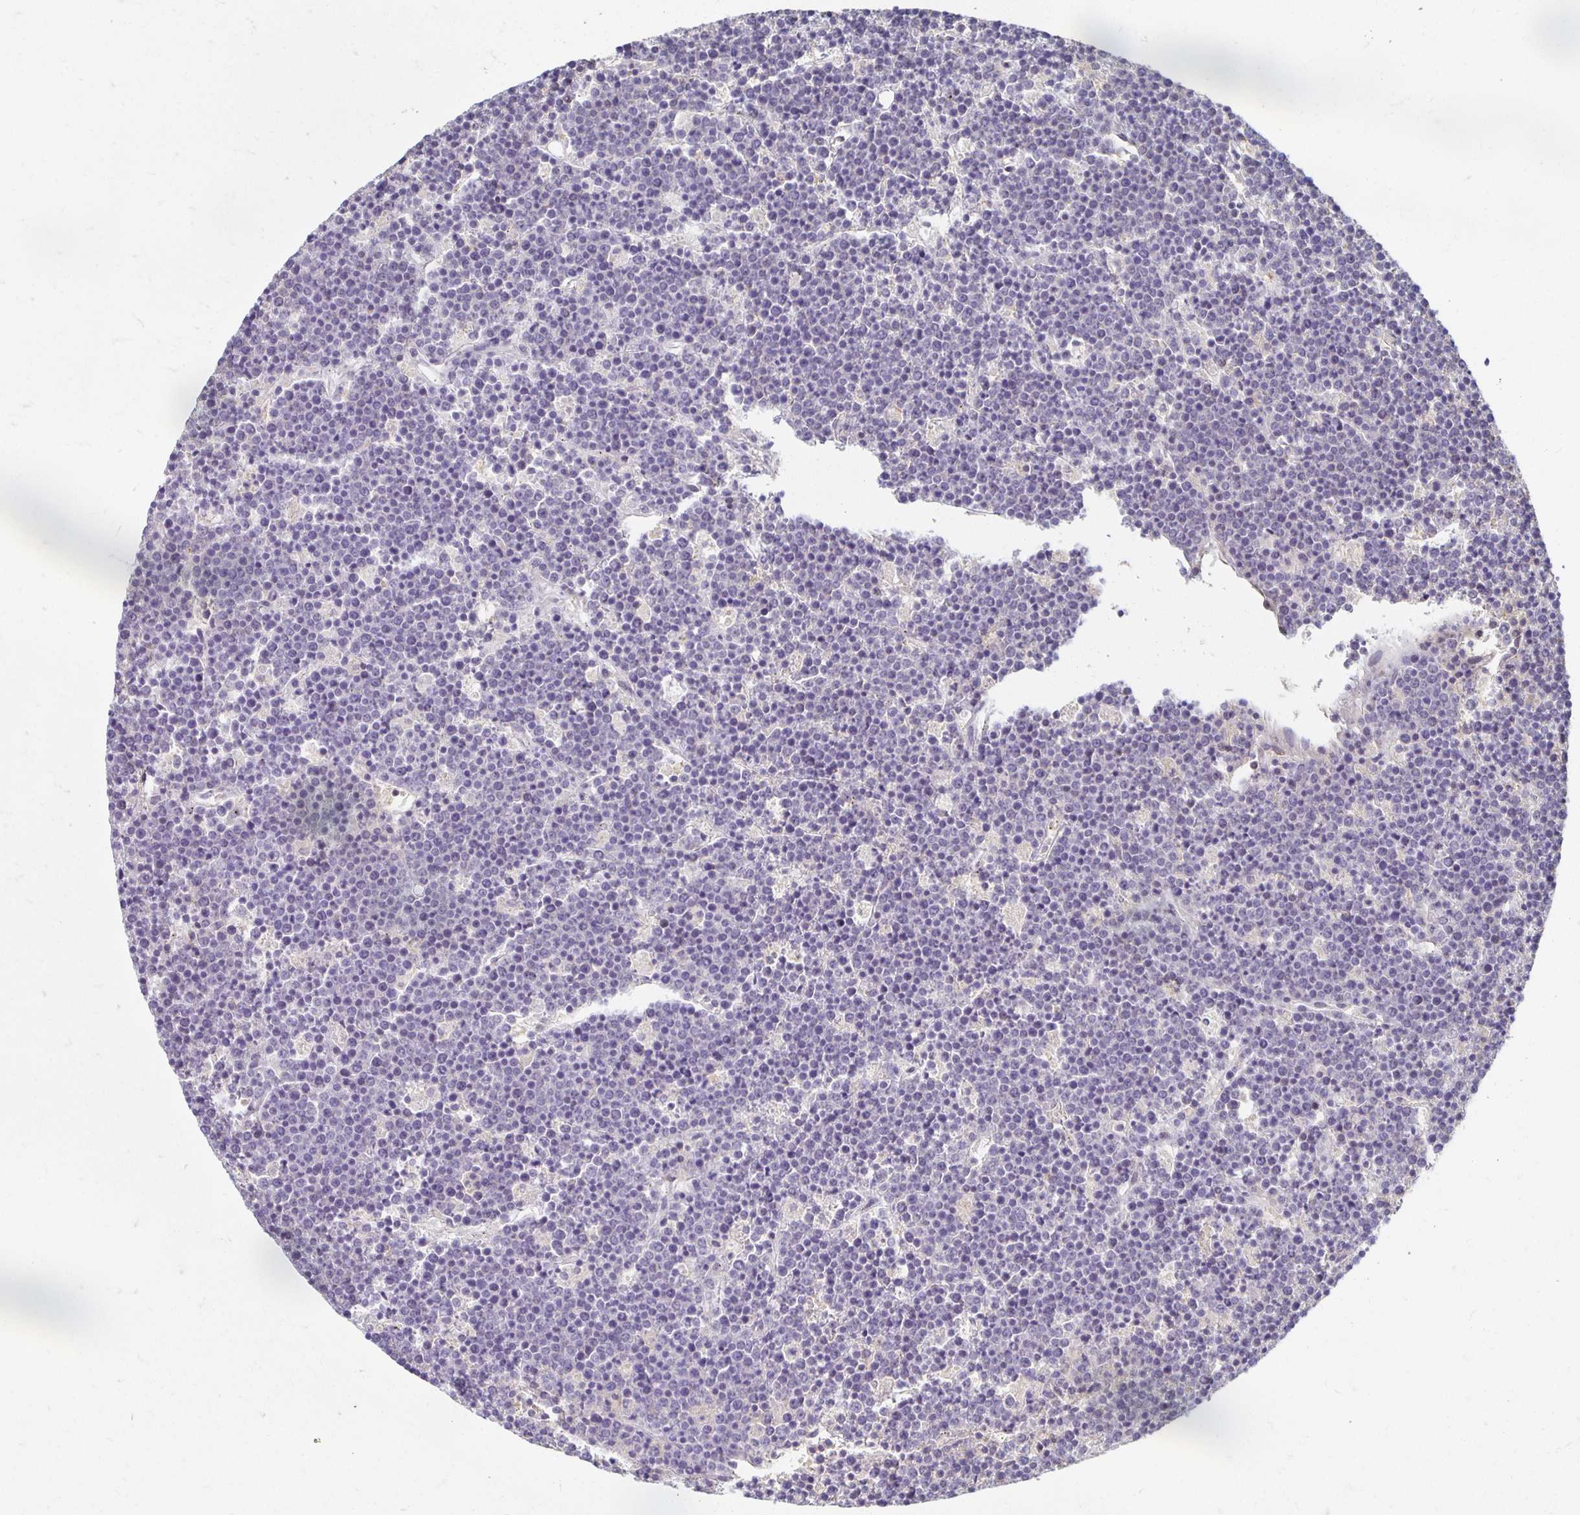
{"staining": {"intensity": "negative", "quantity": "none", "location": "none"}, "tissue": "lymphoma", "cell_type": "Tumor cells", "image_type": "cancer", "snomed": [{"axis": "morphology", "description": "Malignant lymphoma, non-Hodgkin's type, High grade"}, {"axis": "topography", "description": "Ovary"}], "caption": "A histopathology image of malignant lymphoma, non-Hodgkin's type (high-grade) stained for a protein reveals no brown staining in tumor cells.", "gene": "ZNF692", "patient": {"sex": "female", "age": 56}}